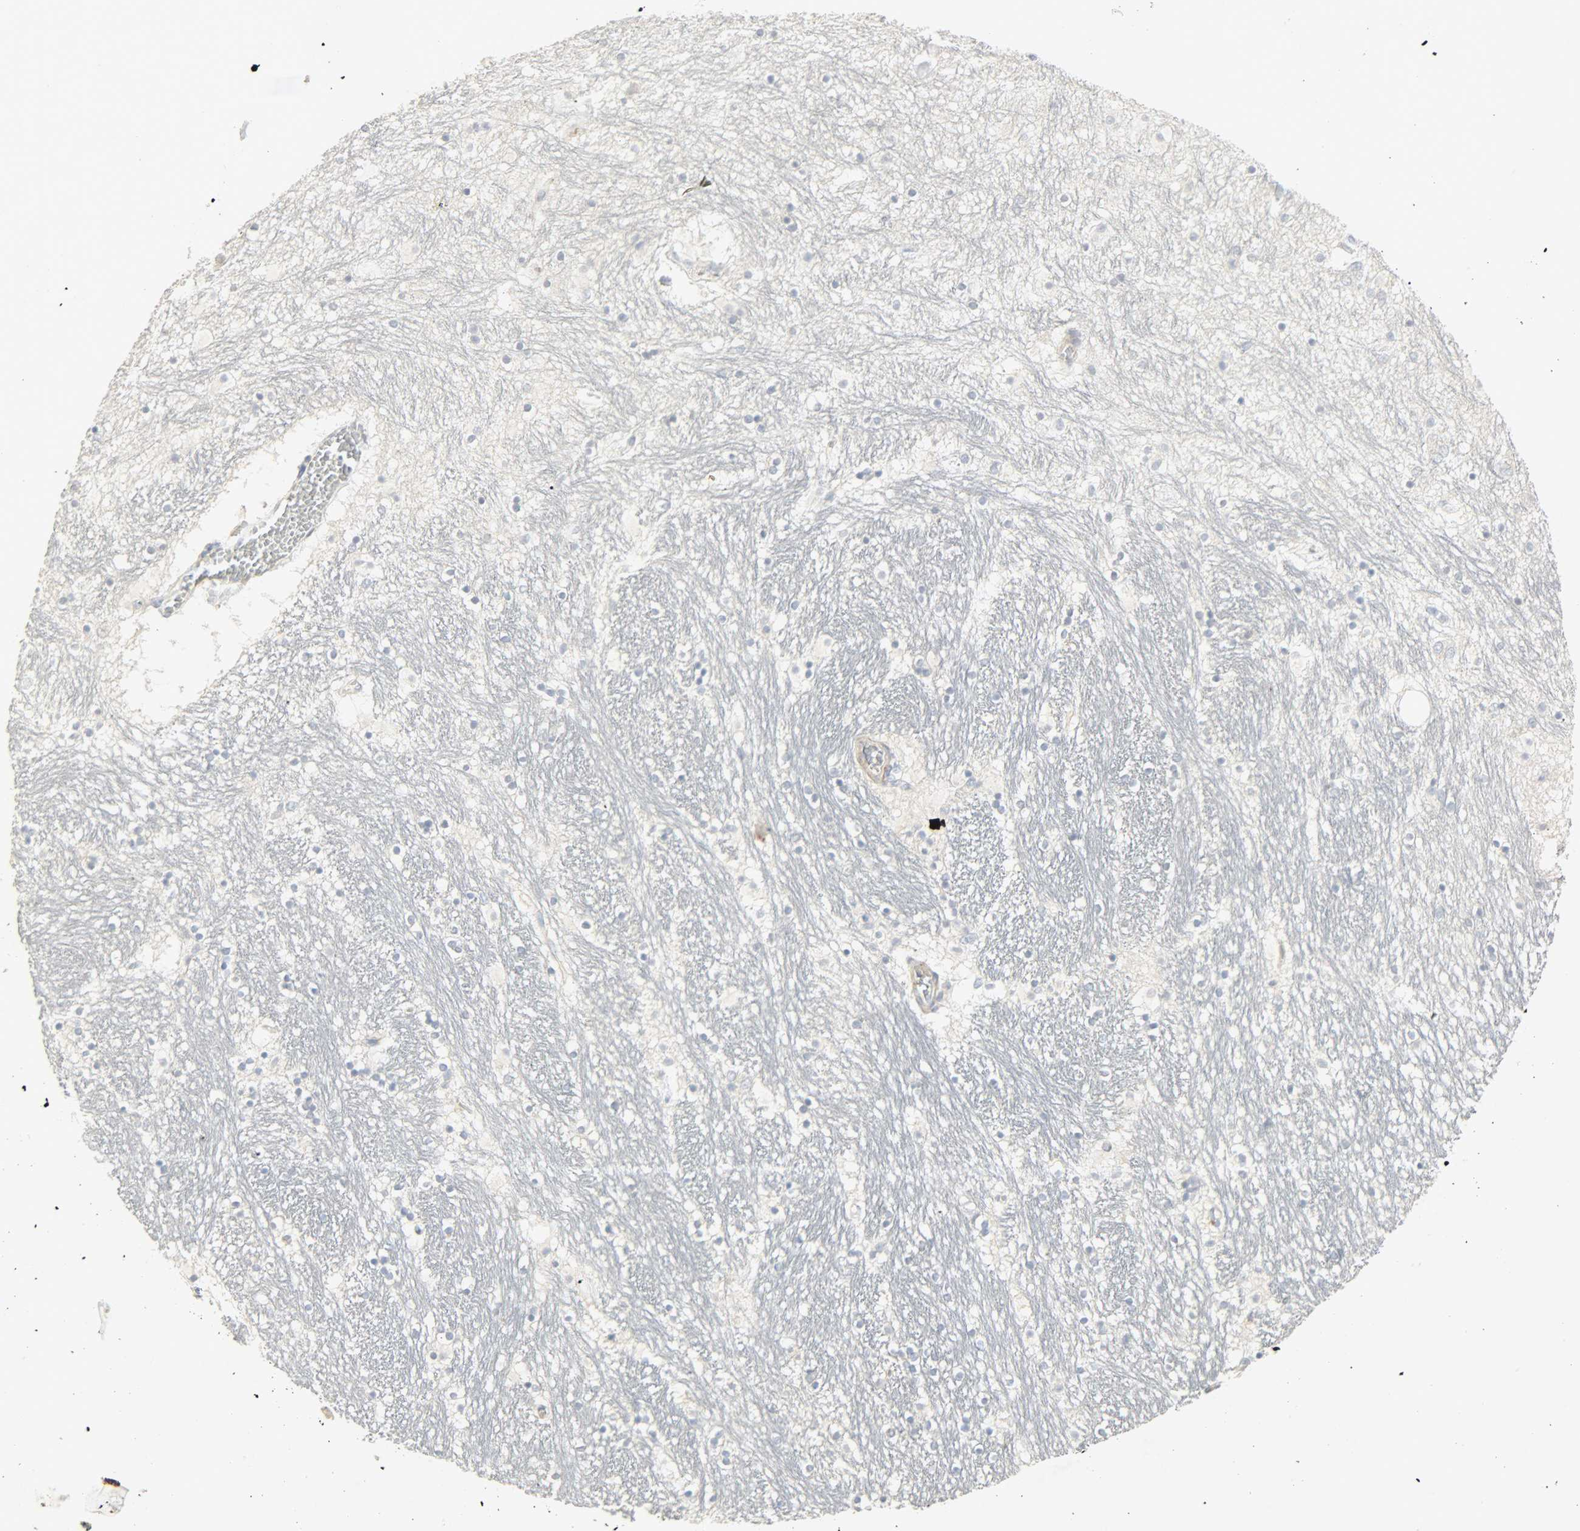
{"staining": {"intensity": "negative", "quantity": "none", "location": "none"}, "tissue": "hippocampus", "cell_type": "Glial cells", "image_type": "normal", "snomed": [{"axis": "morphology", "description": "Normal tissue, NOS"}, {"axis": "topography", "description": "Hippocampus"}], "caption": "DAB (3,3'-diaminobenzidine) immunohistochemical staining of normal hippocampus shows no significant staining in glial cells.", "gene": "ENPEP", "patient": {"sex": "male", "age": 45}}